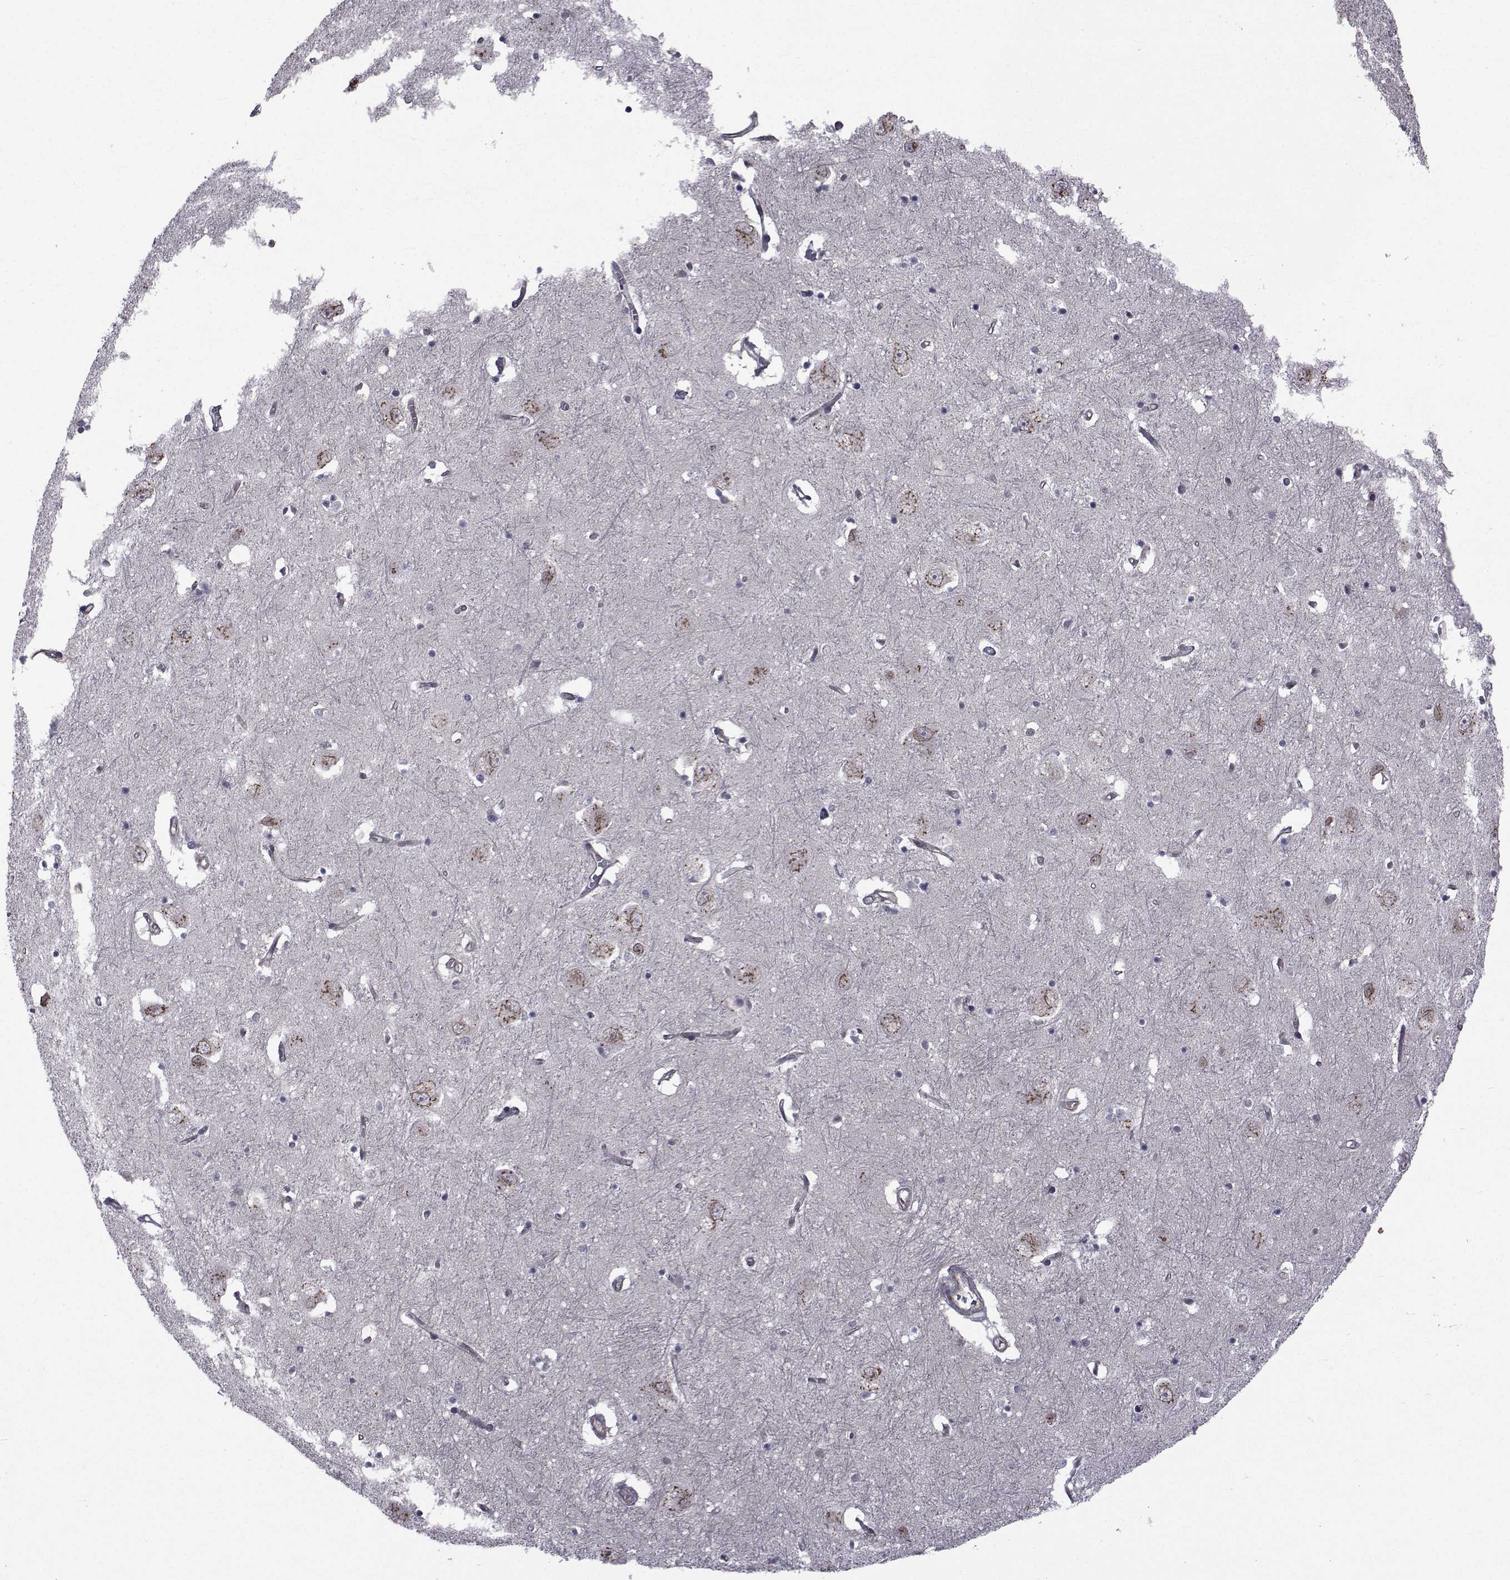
{"staining": {"intensity": "weak", "quantity": "<25%", "location": "cytoplasmic/membranous"}, "tissue": "caudate", "cell_type": "Glial cells", "image_type": "normal", "snomed": [{"axis": "morphology", "description": "Normal tissue, NOS"}, {"axis": "topography", "description": "Lateral ventricle wall"}], "caption": "The image shows no staining of glial cells in unremarkable caudate.", "gene": "ATP6V1C2", "patient": {"sex": "male", "age": 54}}